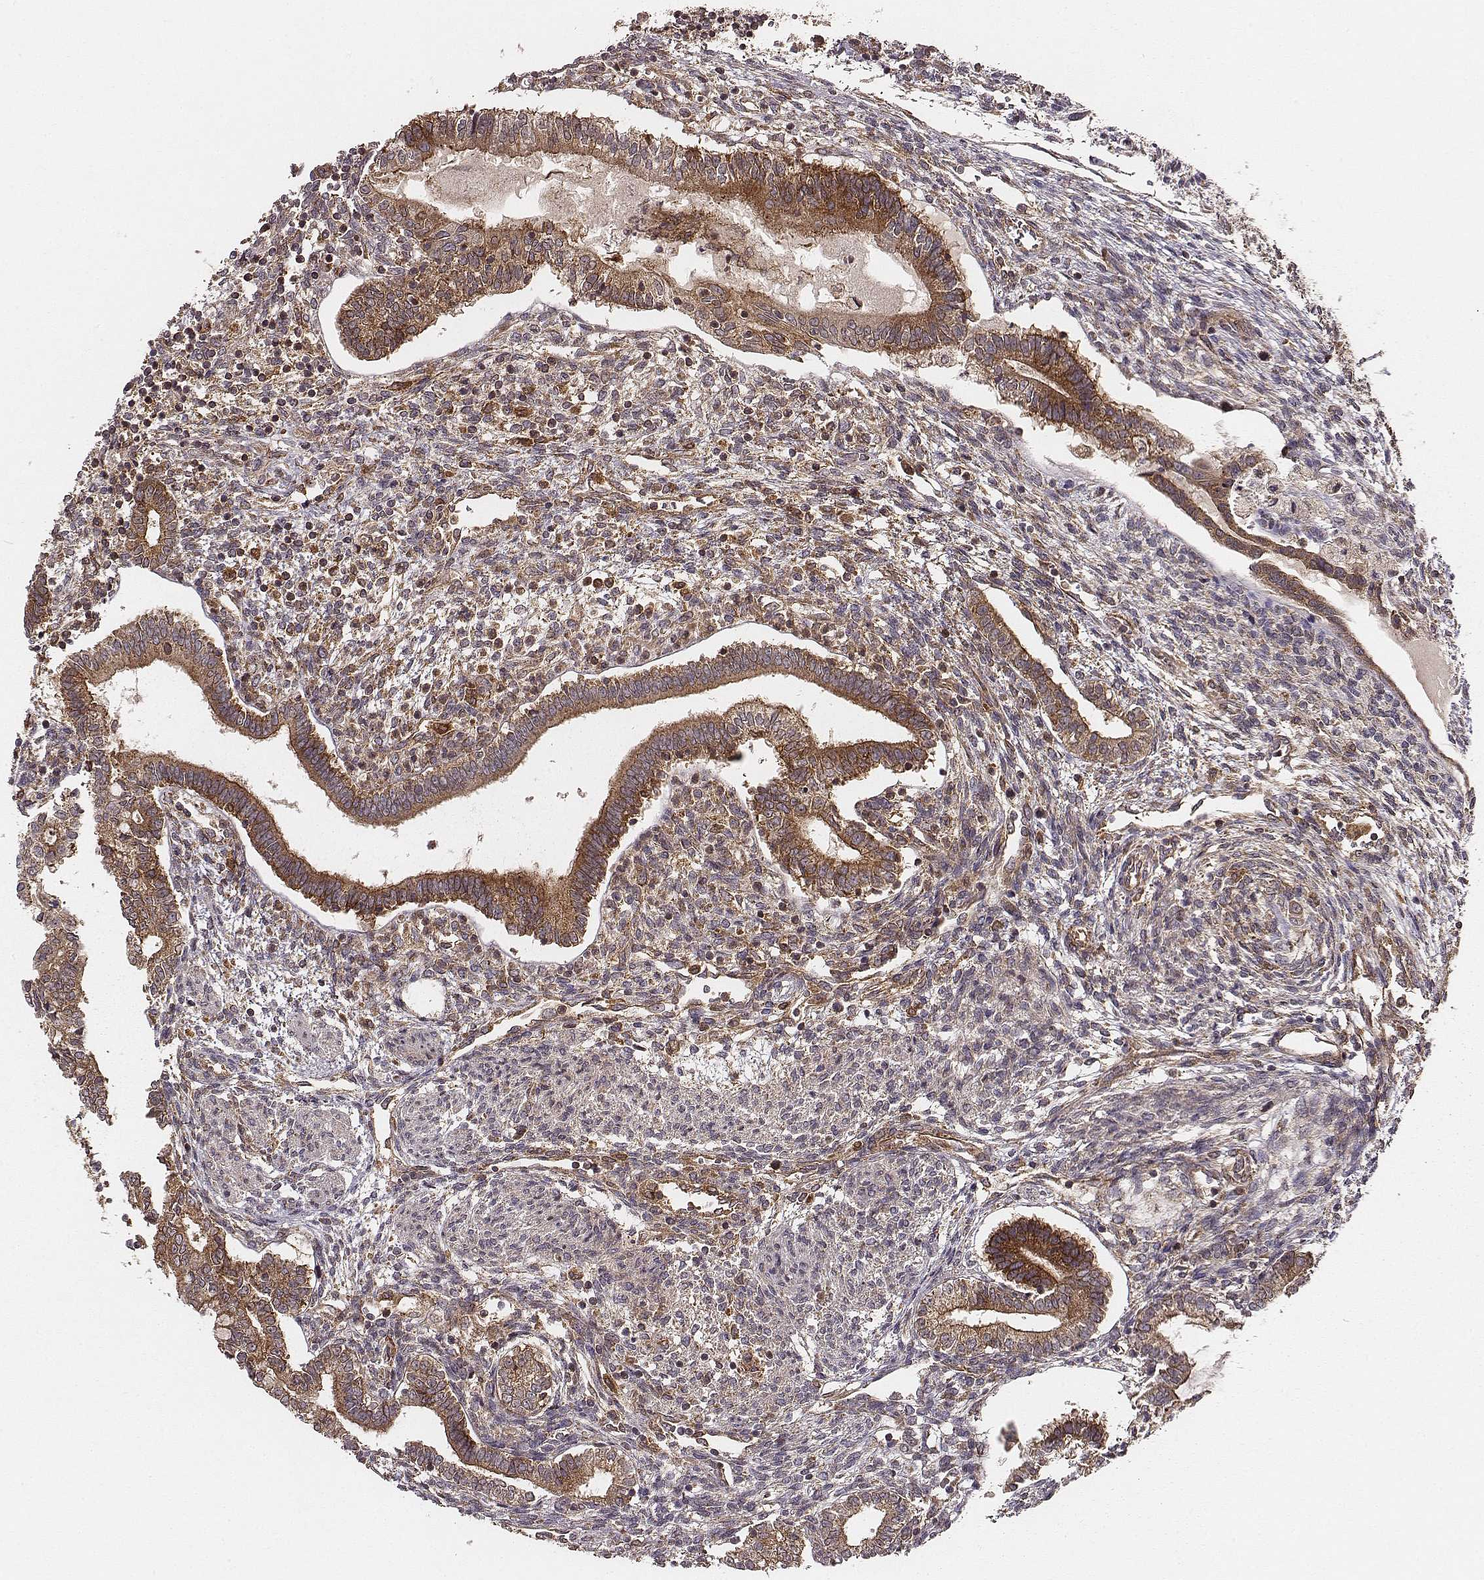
{"staining": {"intensity": "strong", "quantity": ">75%", "location": "cytoplasmic/membranous"}, "tissue": "testis cancer", "cell_type": "Tumor cells", "image_type": "cancer", "snomed": [{"axis": "morphology", "description": "Carcinoma, Embryonal, NOS"}, {"axis": "topography", "description": "Testis"}], "caption": "Immunohistochemical staining of testis cancer reveals high levels of strong cytoplasmic/membranous positivity in about >75% of tumor cells.", "gene": "VPS26A", "patient": {"sex": "male", "age": 37}}